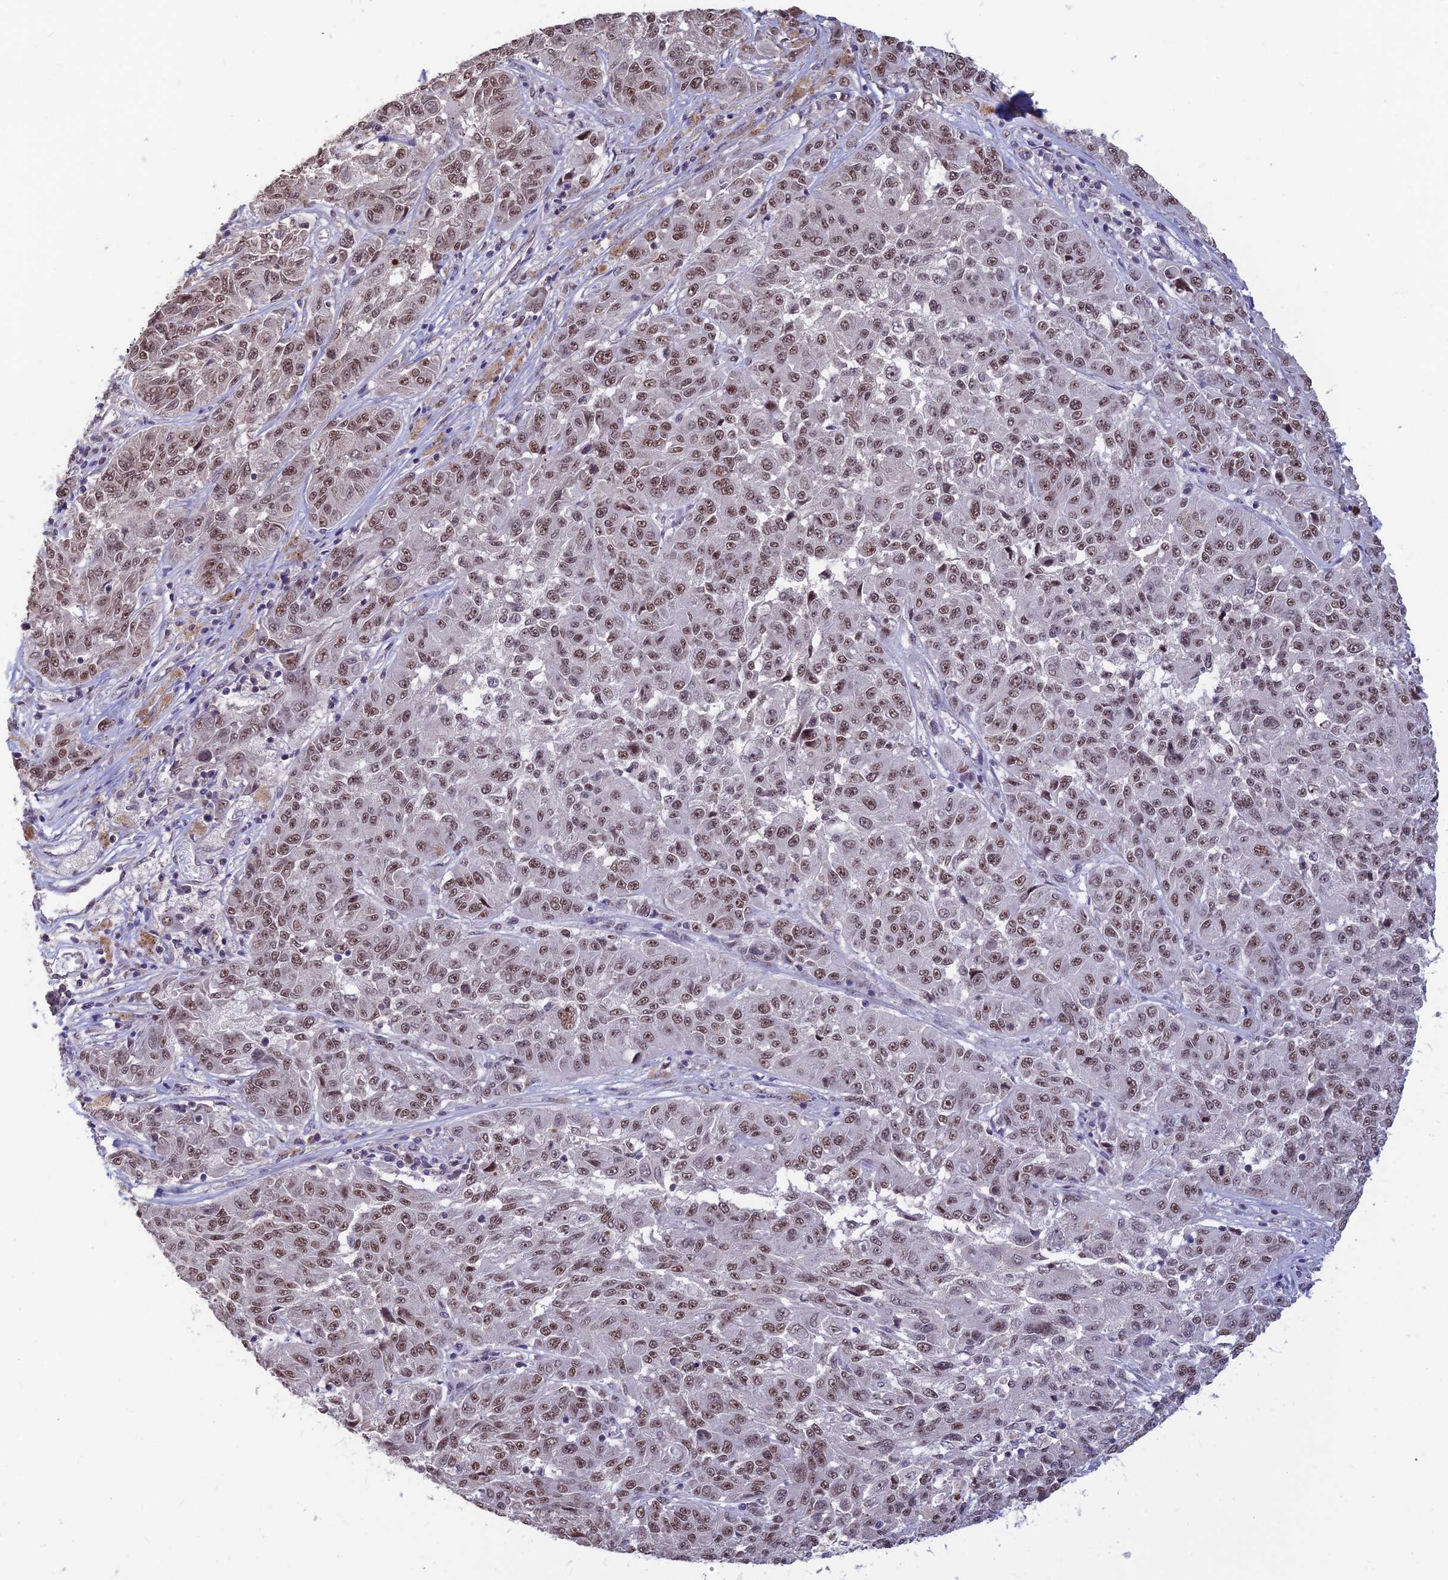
{"staining": {"intensity": "moderate", "quantity": ">75%", "location": "nuclear"}, "tissue": "melanoma", "cell_type": "Tumor cells", "image_type": "cancer", "snomed": [{"axis": "morphology", "description": "Malignant melanoma, NOS"}, {"axis": "topography", "description": "Skin"}], "caption": "Malignant melanoma was stained to show a protein in brown. There is medium levels of moderate nuclear staining in about >75% of tumor cells.", "gene": "POLR1G", "patient": {"sex": "male", "age": 53}}